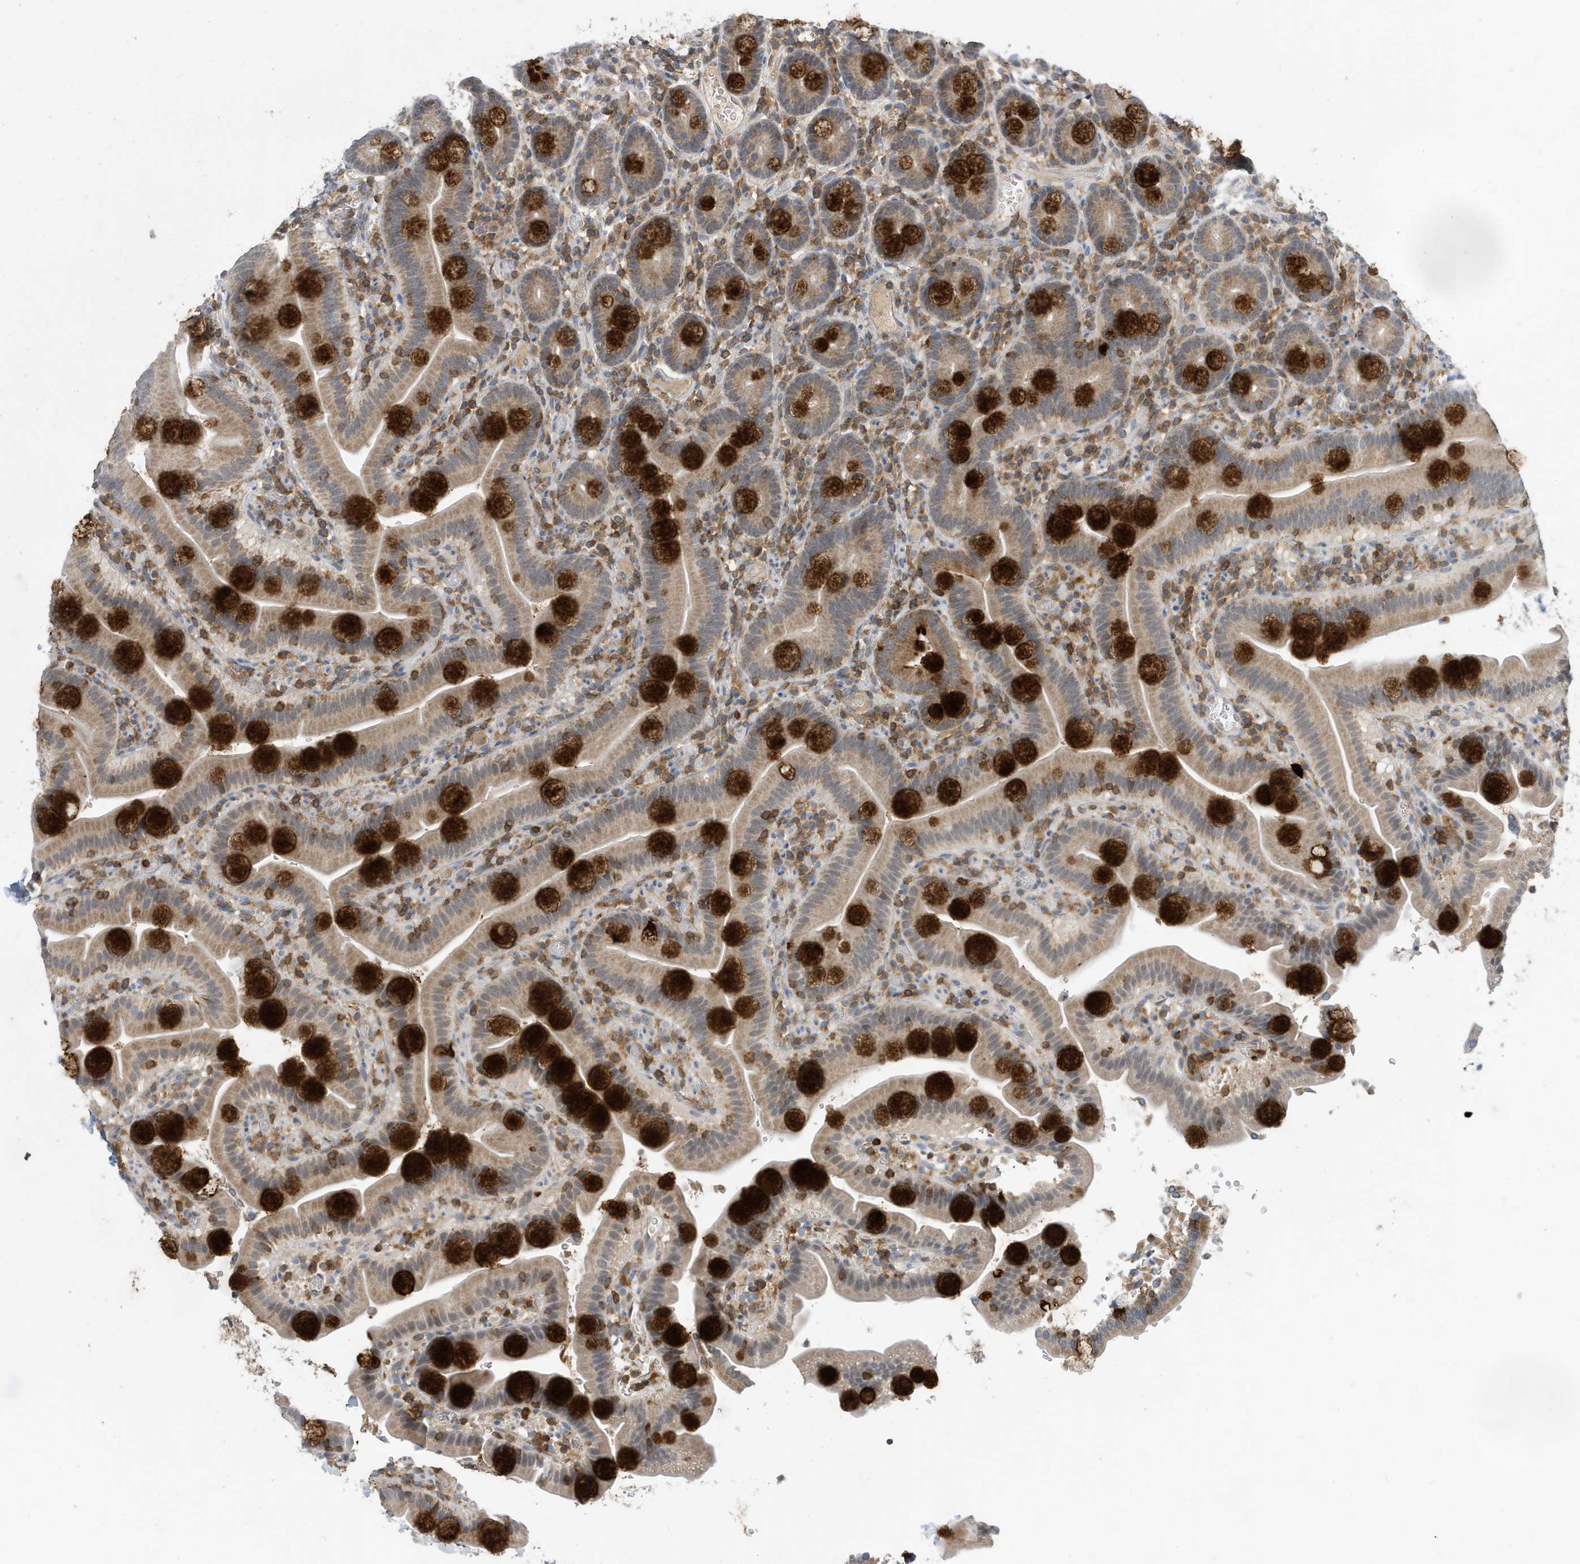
{"staining": {"intensity": "strong", "quantity": "25%-75%", "location": "cytoplasmic/membranous"}, "tissue": "duodenum", "cell_type": "Glandular cells", "image_type": "normal", "snomed": [{"axis": "morphology", "description": "Normal tissue, NOS"}, {"axis": "topography", "description": "Duodenum"}], "caption": "This histopathology image displays IHC staining of unremarkable human duodenum, with high strong cytoplasmic/membranous expression in about 25%-75% of glandular cells.", "gene": "NSUN3", "patient": {"sex": "male", "age": 55}}